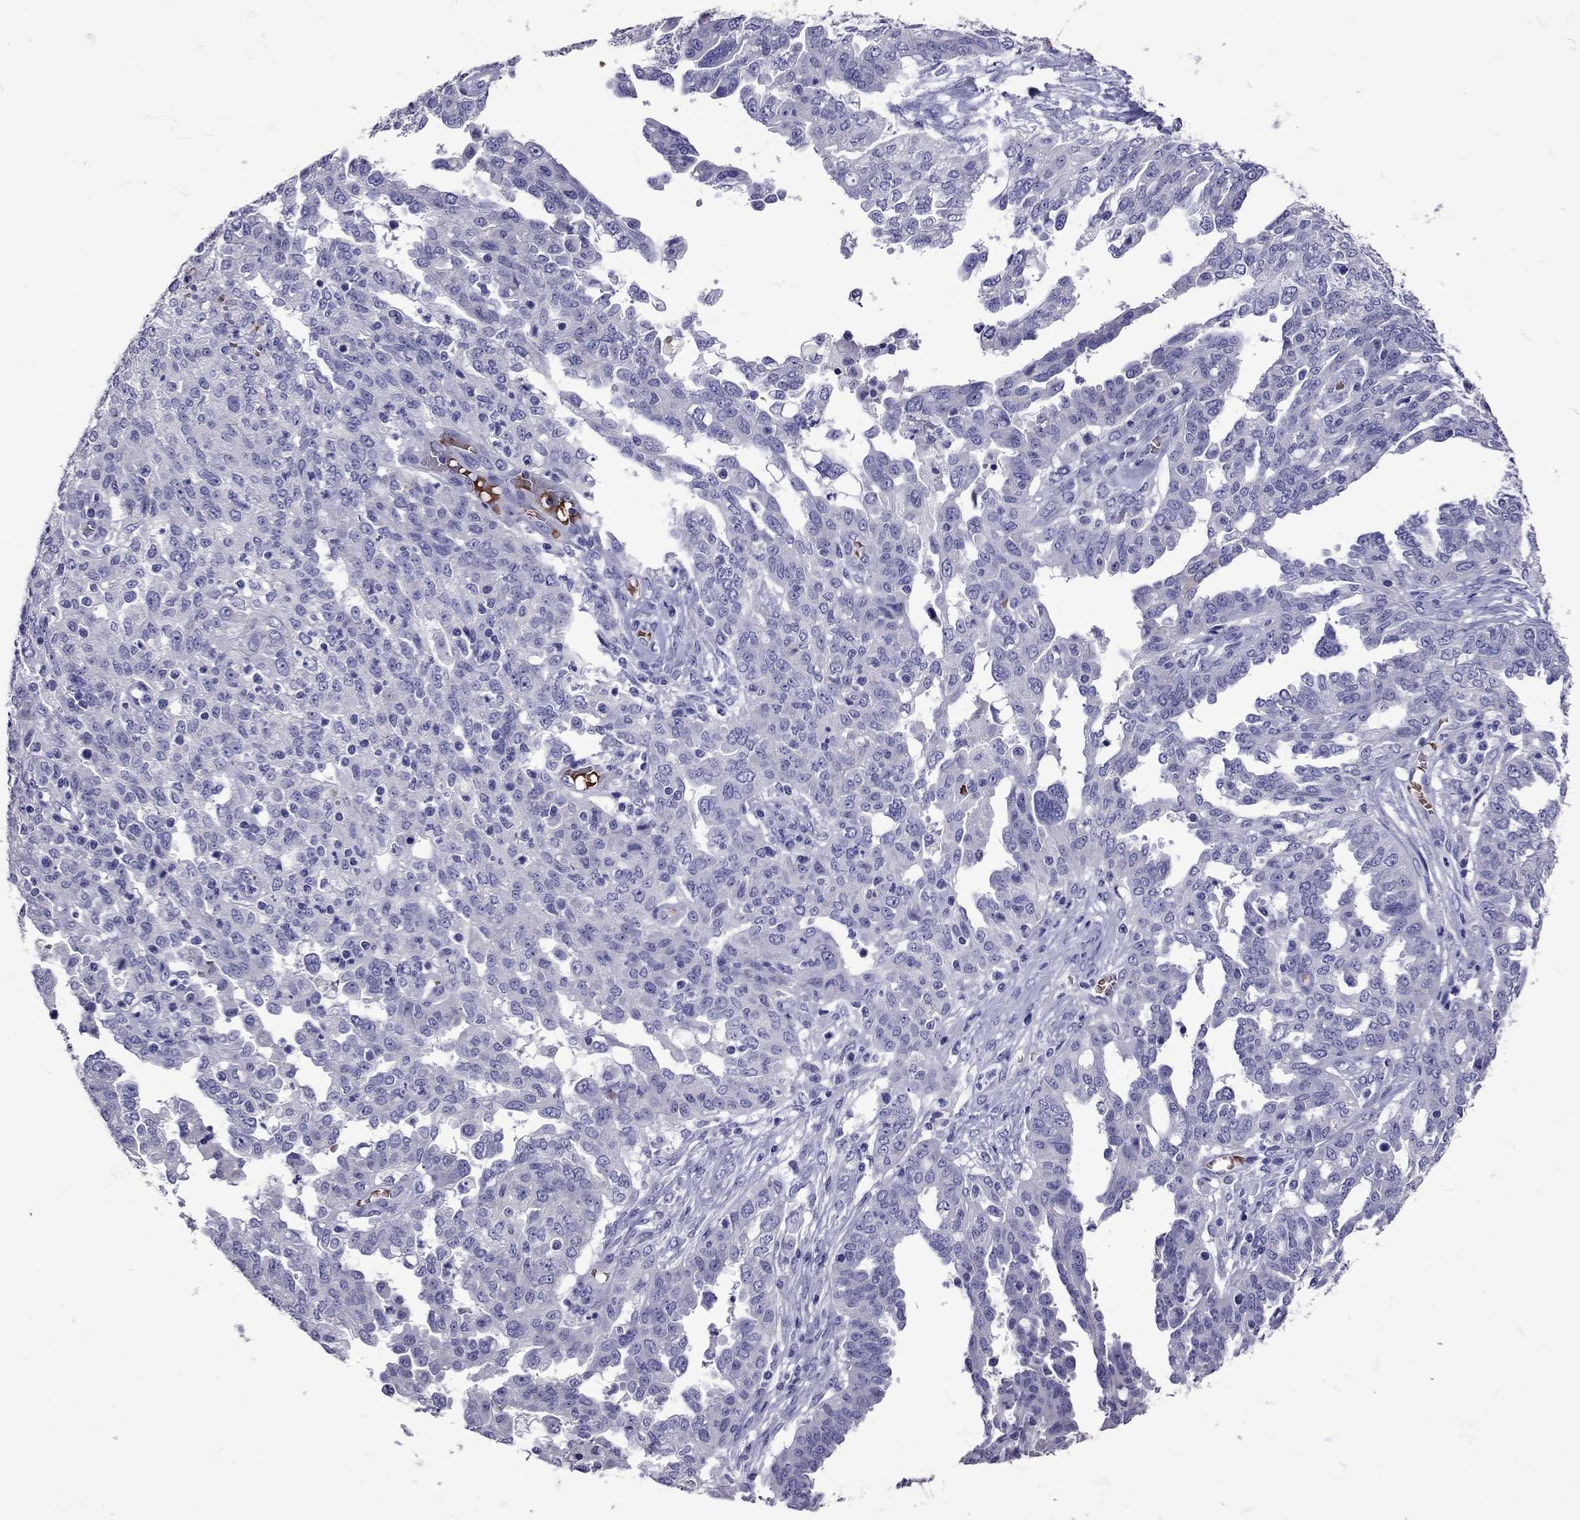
{"staining": {"intensity": "negative", "quantity": "none", "location": "none"}, "tissue": "ovarian cancer", "cell_type": "Tumor cells", "image_type": "cancer", "snomed": [{"axis": "morphology", "description": "Cystadenocarcinoma, serous, NOS"}, {"axis": "topography", "description": "Ovary"}], "caption": "Serous cystadenocarcinoma (ovarian) stained for a protein using immunohistochemistry (IHC) shows no staining tumor cells.", "gene": "TBR1", "patient": {"sex": "female", "age": 67}}